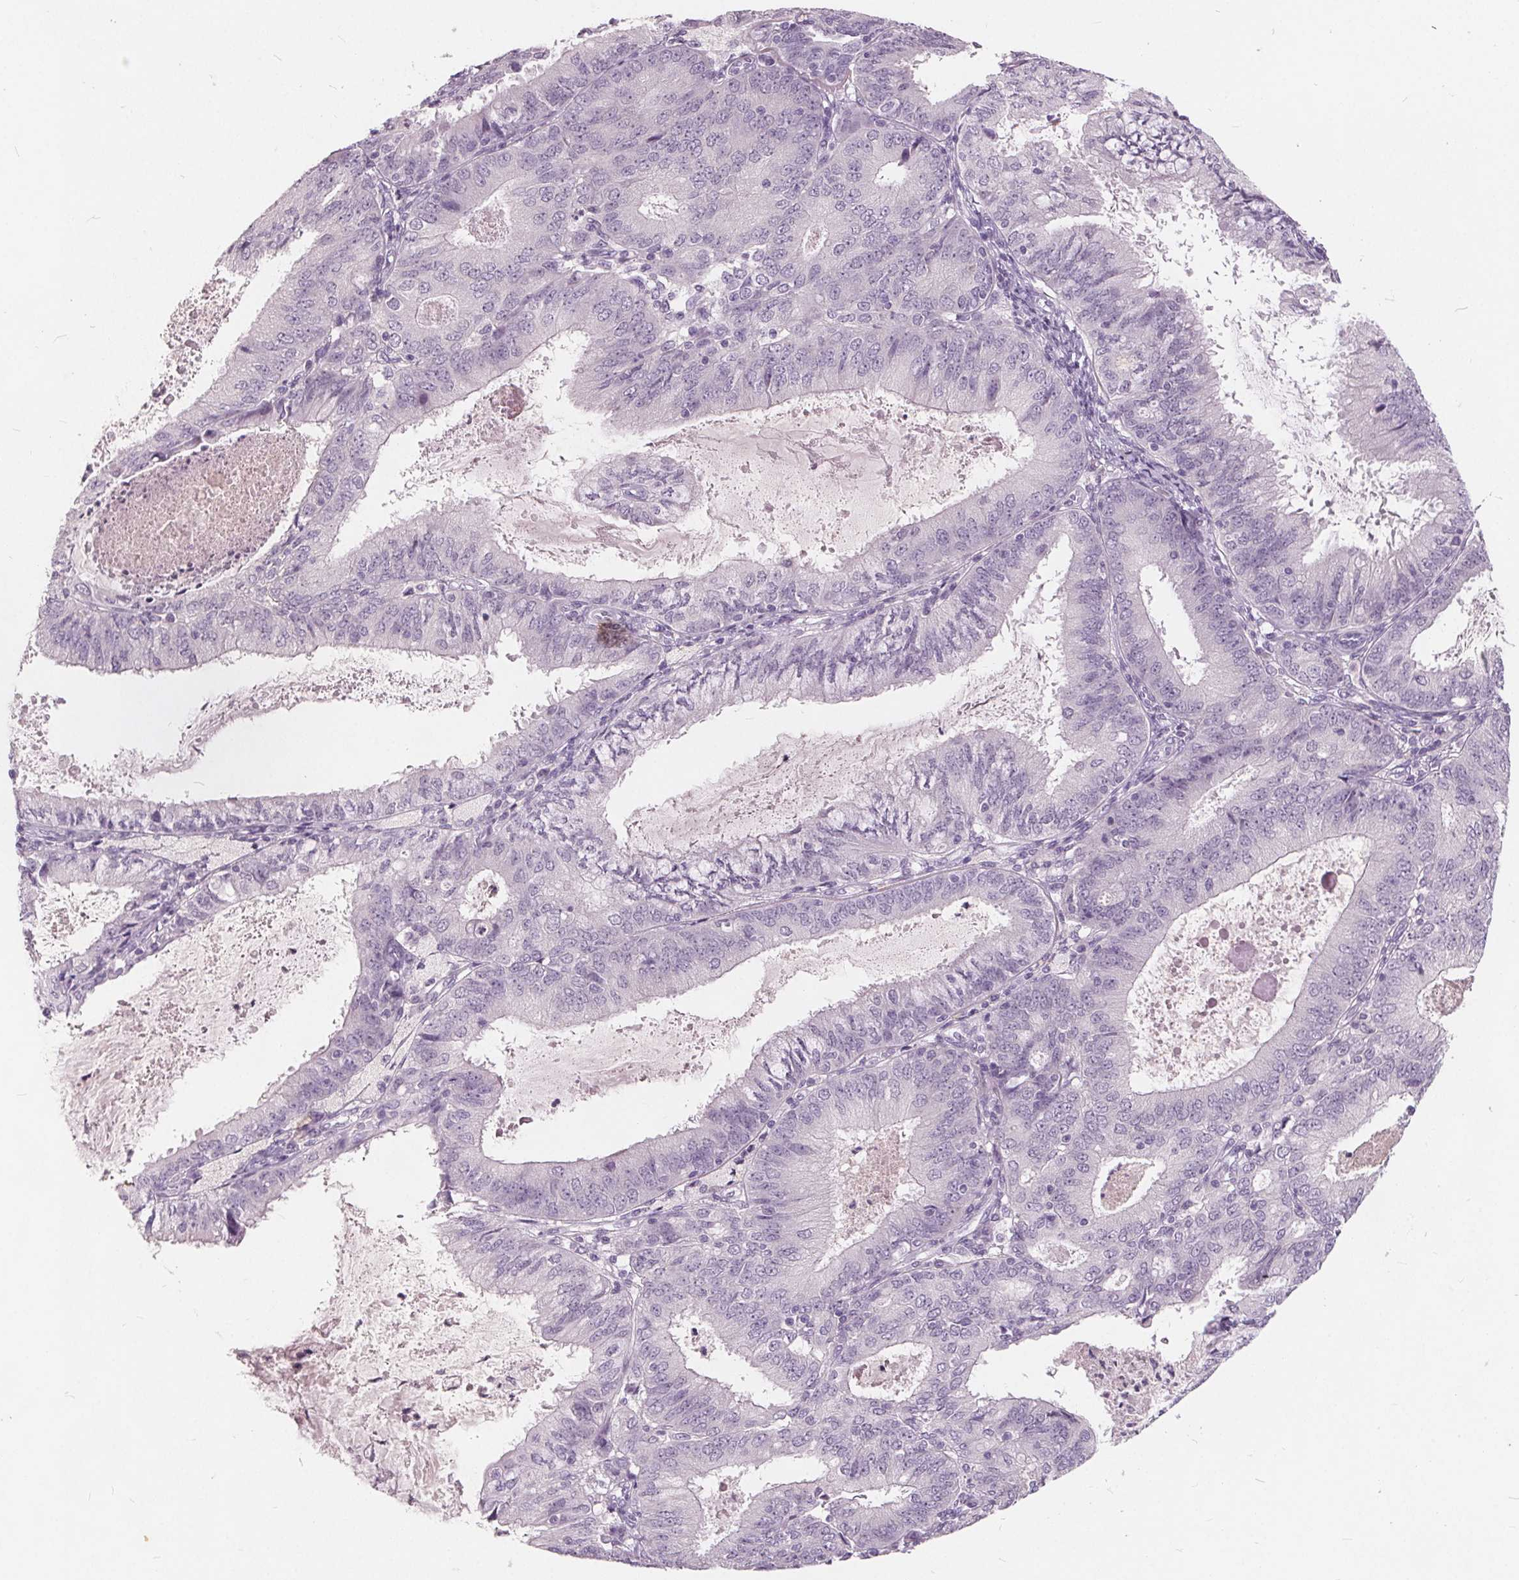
{"staining": {"intensity": "negative", "quantity": "none", "location": "none"}, "tissue": "endometrial cancer", "cell_type": "Tumor cells", "image_type": "cancer", "snomed": [{"axis": "morphology", "description": "Adenocarcinoma, NOS"}, {"axis": "topography", "description": "Endometrium"}], "caption": "Immunohistochemistry (IHC) micrograph of endometrial cancer stained for a protein (brown), which reveals no staining in tumor cells.", "gene": "PLA2G2E", "patient": {"sex": "female", "age": 57}}